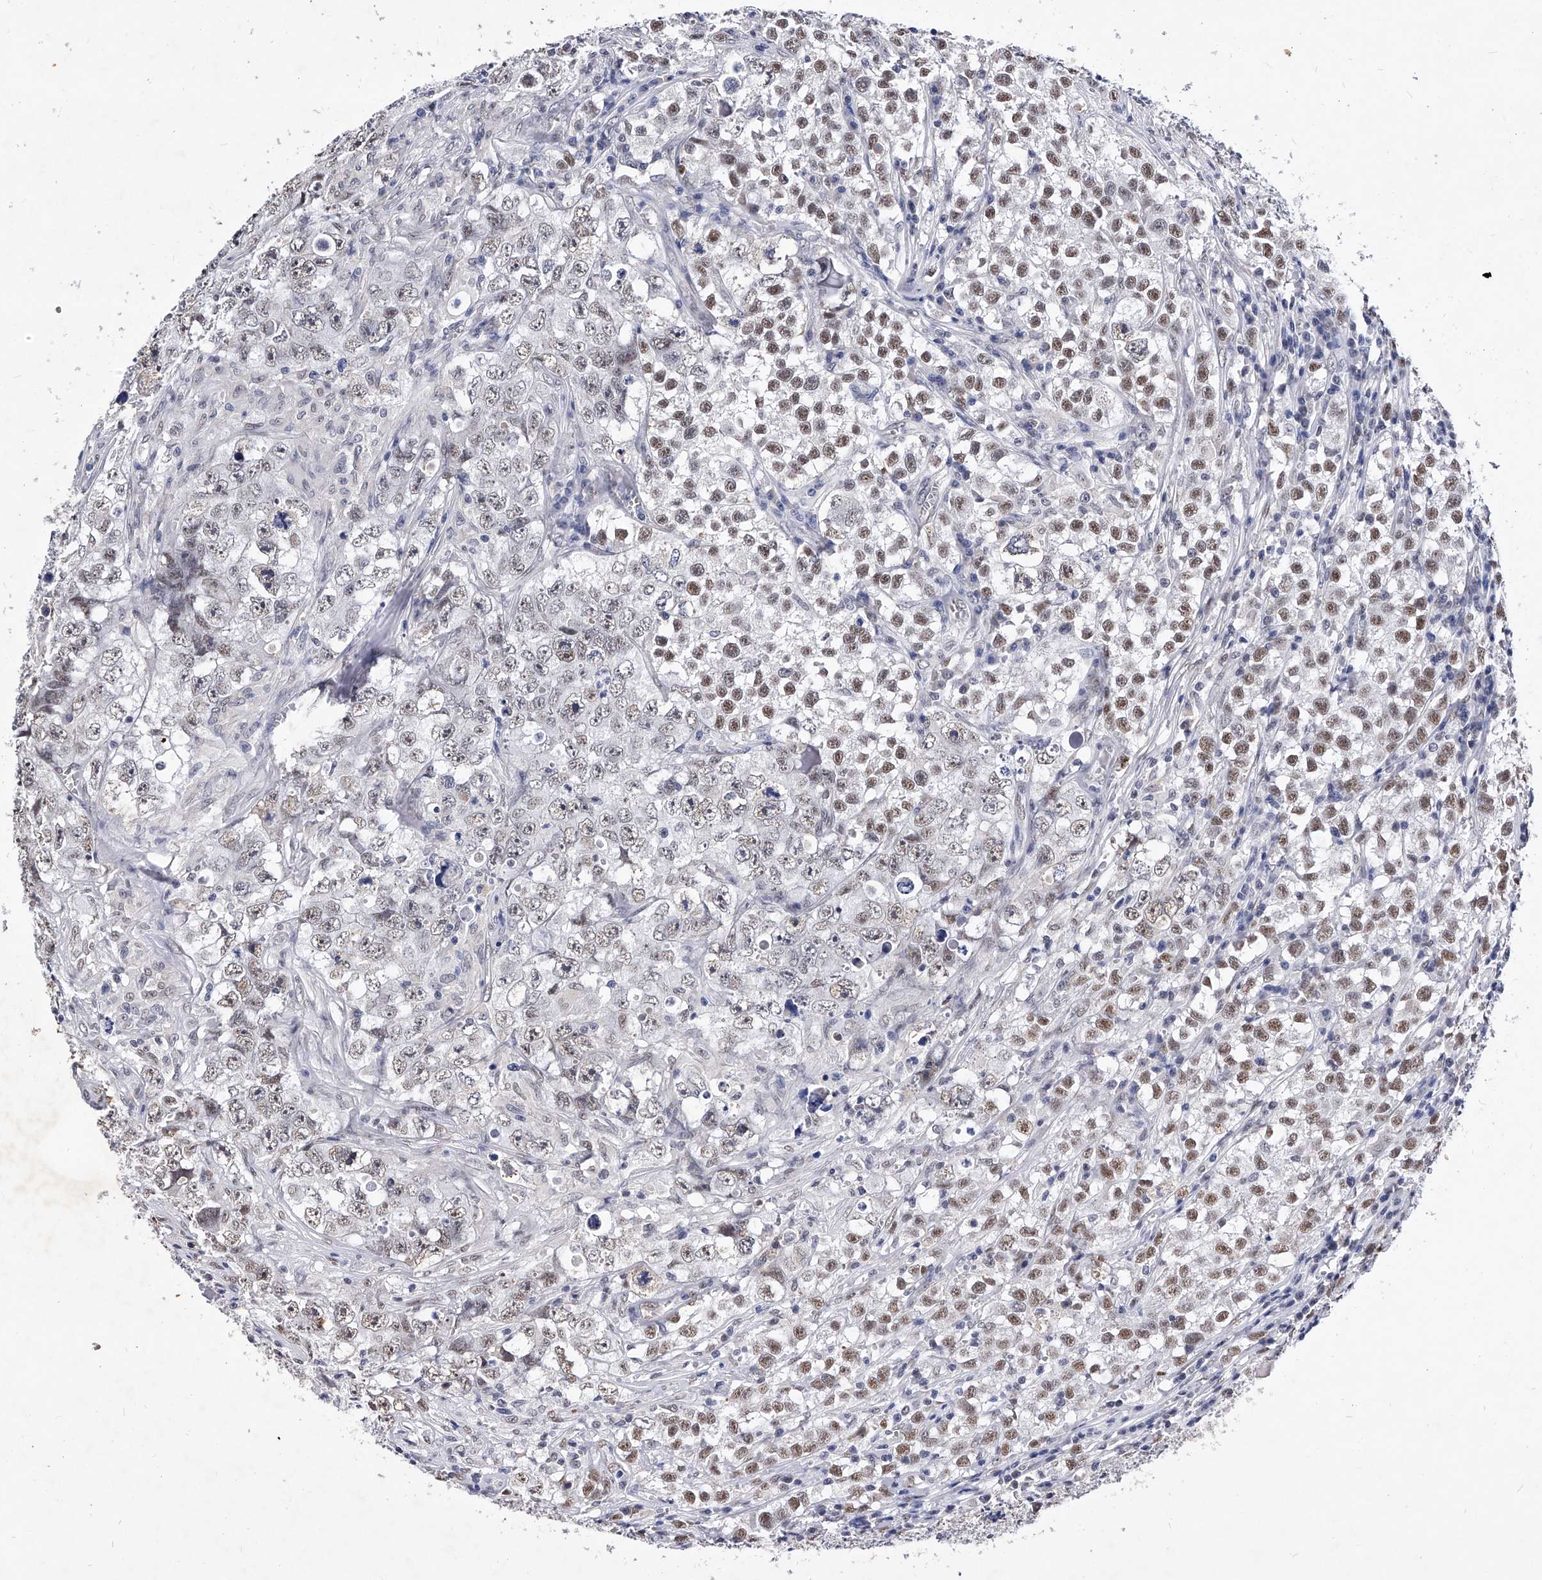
{"staining": {"intensity": "moderate", "quantity": ">75%", "location": "nuclear"}, "tissue": "testis cancer", "cell_type": "Tumor cells", "image_type": "cancer", "snomed": [{"axis": "morphology", "description": "Seminoma, NOS"}, {"axis": "morphology", "description": "Carcinoma, Embryonal, NOS"}, {"axis": "topography", "description": "Testis"}], "caption": "Human testis cancer stained with a protein marker shows moderate staining in tumor cells.", "gene": "ZNF529", "patient": {"sex": "male", "age": 43}}